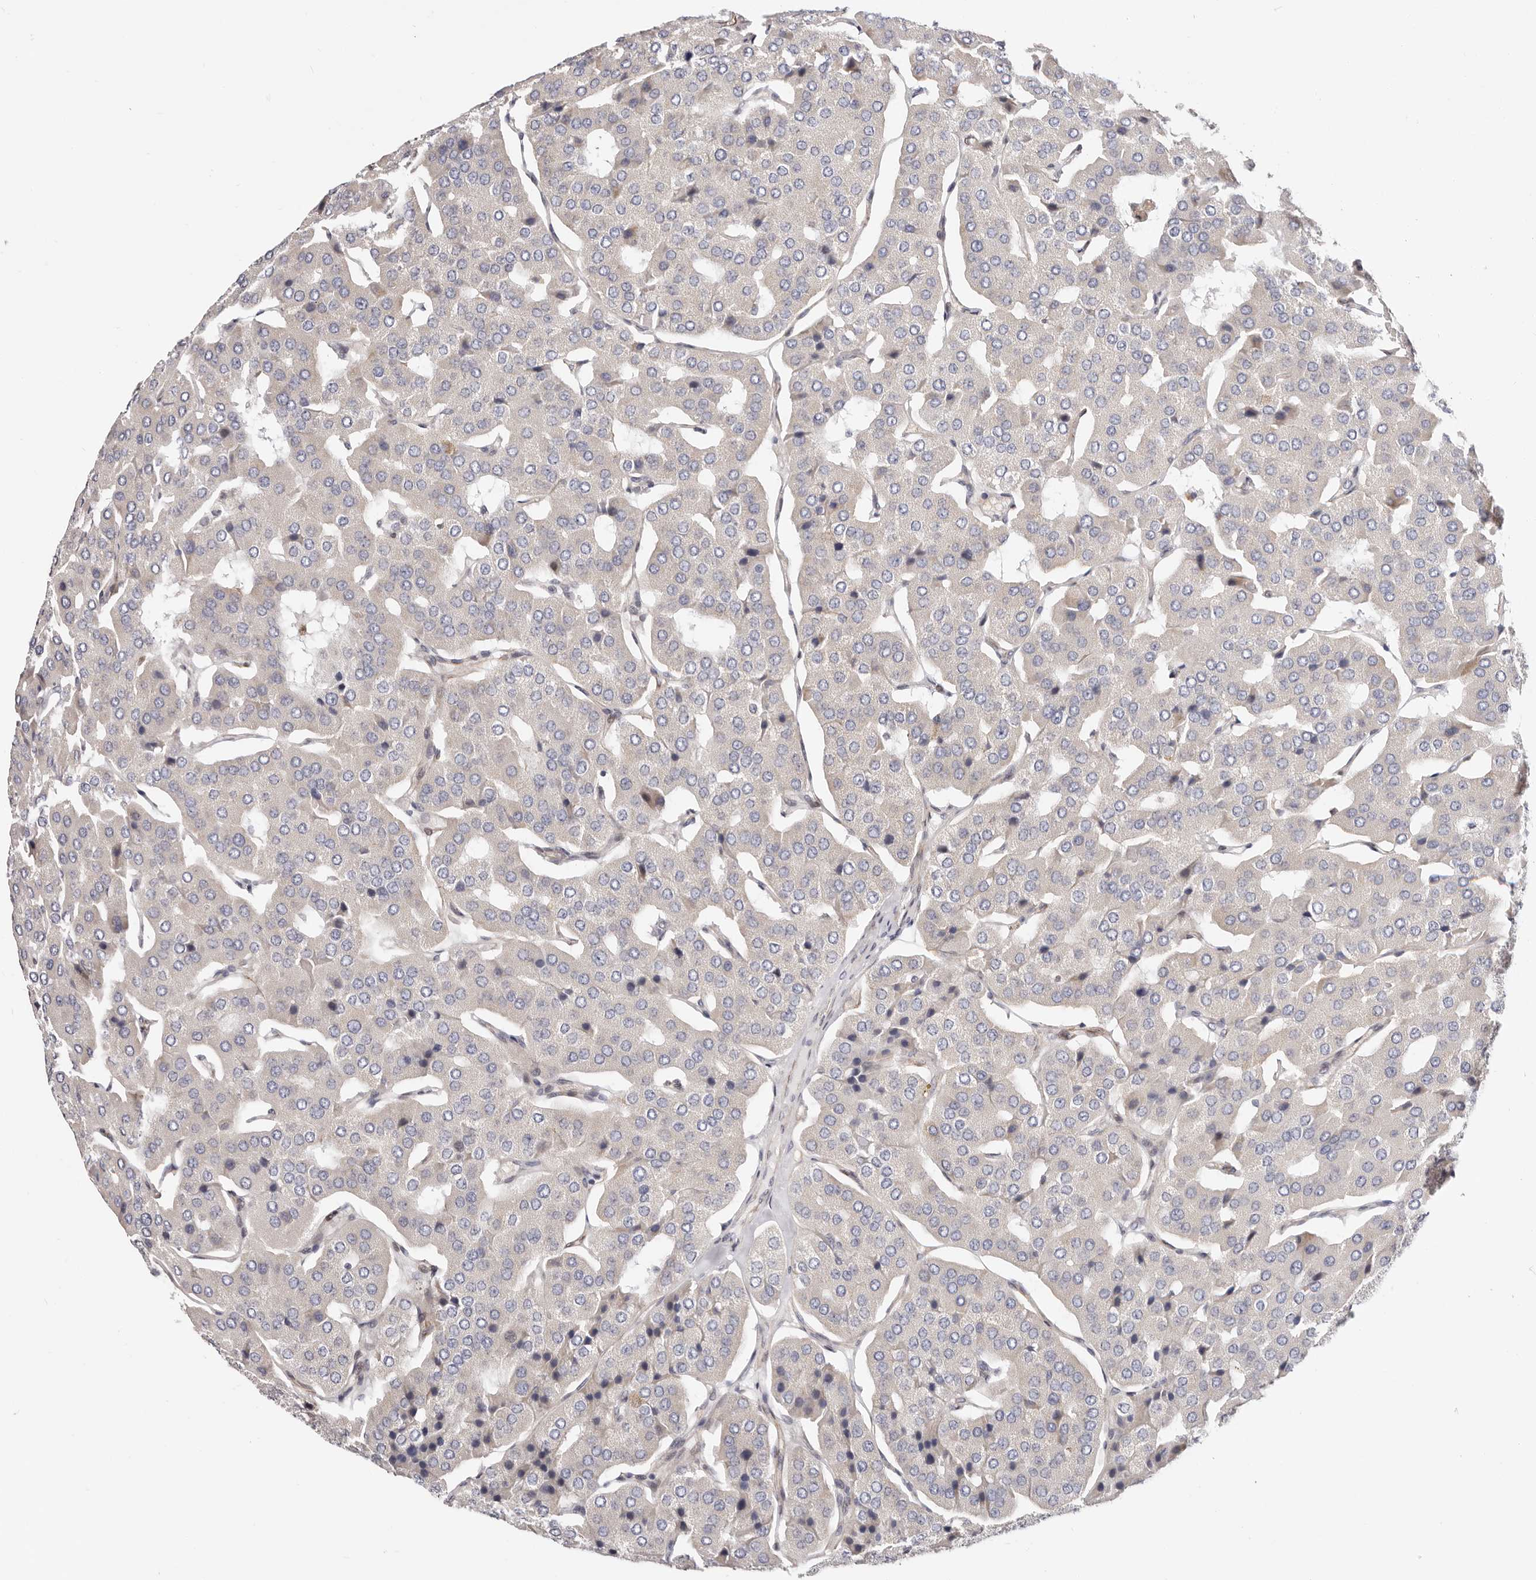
{"staining": {"intensity": "weak", "quantity": "<25%", "location": "cytoplasmic/membranous"}, "tissue": "parathyroid gland", "cell_type": "Glandular cells", "image_type": "normal", "snomed": [{"axis": "morphology", "description": "Normal tissue, NOS"}, {"axis": "morphology", "description": "Adenoma, NOS"}, {"axis": "topography", "description": "Parathyroid gland"}], "caption": "Immunohistochemistry of normal parathyroid gland reveals no expression in glandular cells.", "gene": "EPHX3", "patient": {"sex": "female", "age": 86}}